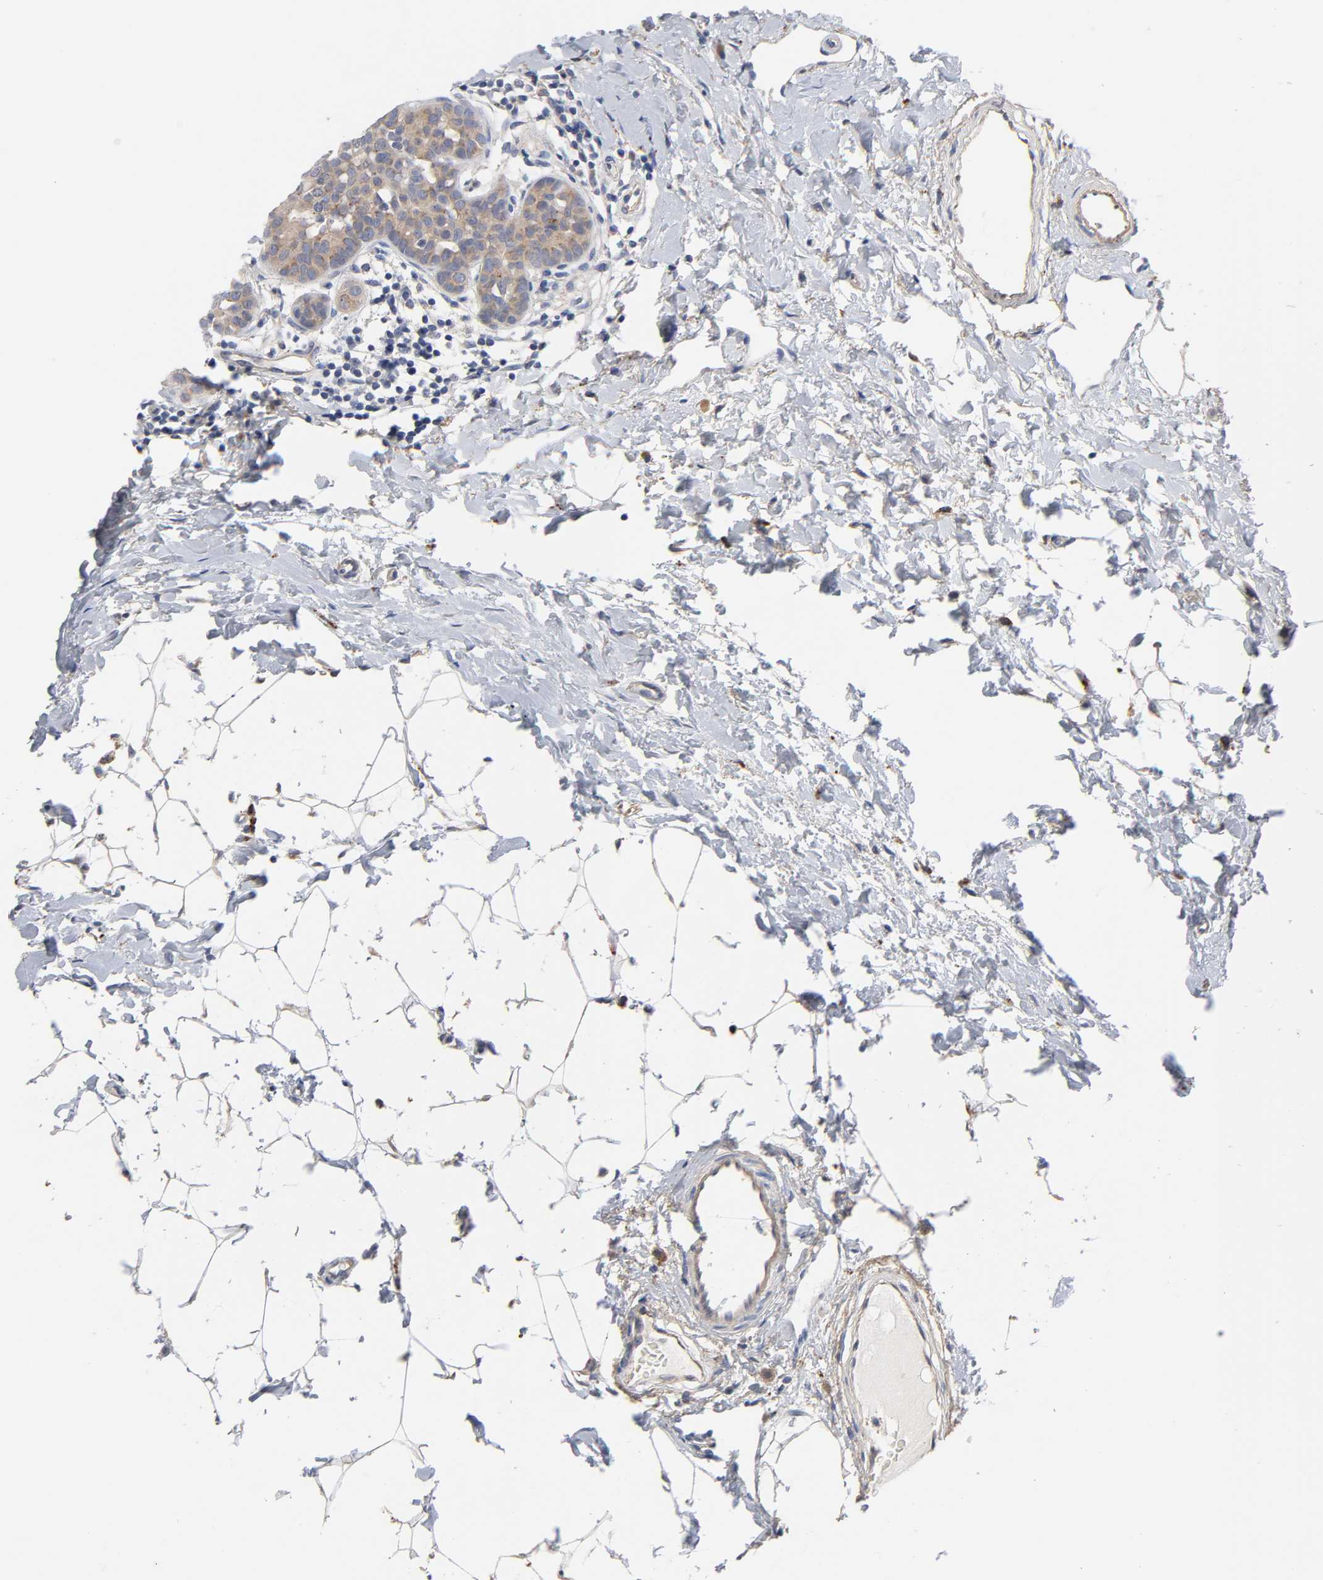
{"staining": {"intensity": "moderate", "quantity": ">75%", "location": "cytoplasmic/membranous"}, "tissue": "breast cancer", "cell_type": "Tumor cells", "image_type": "cancer", "snomed": [{"axis": "morphology", "description": "Lobular carcinoma, in situ"}, {"axis": "morphology", "description": "Lobular carcinoma"}, {"axis": "topography", "description": "Breast"}], "caption": "A brown stain highlights moderate cytoplasmic/membranous positivity of a protein in human breast lobular carcinoma in situ tumor cells.", "gene": "C17orf75", "patient": {"sex": "female", "age": 41}}